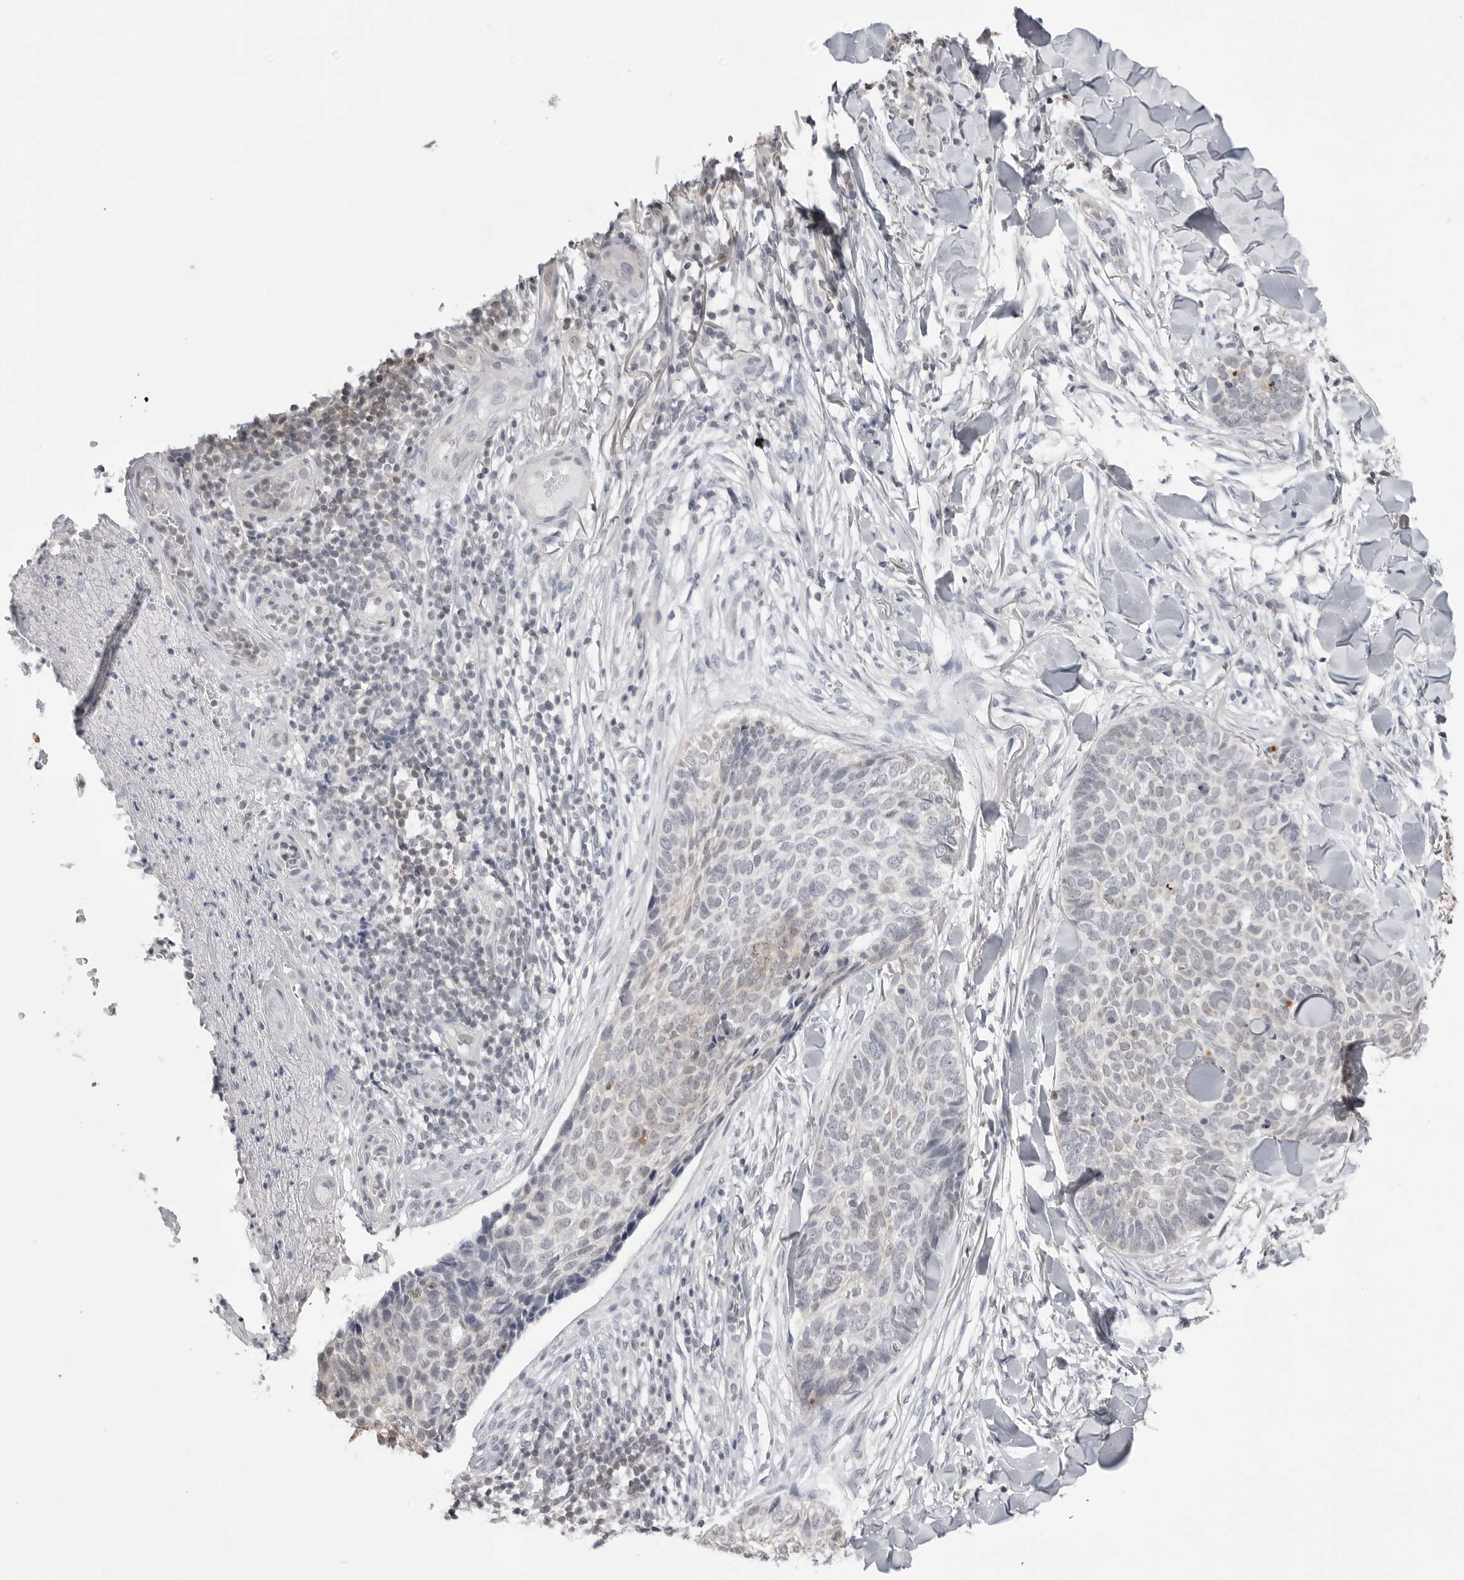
{"staining": {"intensity": "negative", "quantity": "none", "location": "none"}, "tissue": "skin cancer", "cell_type": "Tumor cells", "image_type": "cancer", "snomed": [{"axis": "morphology", "description": "Normal tissue, NOS"}, {"axis": "morphology", "description": "Basal cell carcinoma"}, {"axis": "topography", "description": "Skin"}], "caption": "Immunohistochemistry photomicrograph of neoplastic tissue: human skin basal cell carcinoma stained with DAB (3,3'-diaminobenzidine) shows no significant protein positivity in tumor cells.", "gene": "YWHAG", "patient": {"sex": "male", "age": 67}}